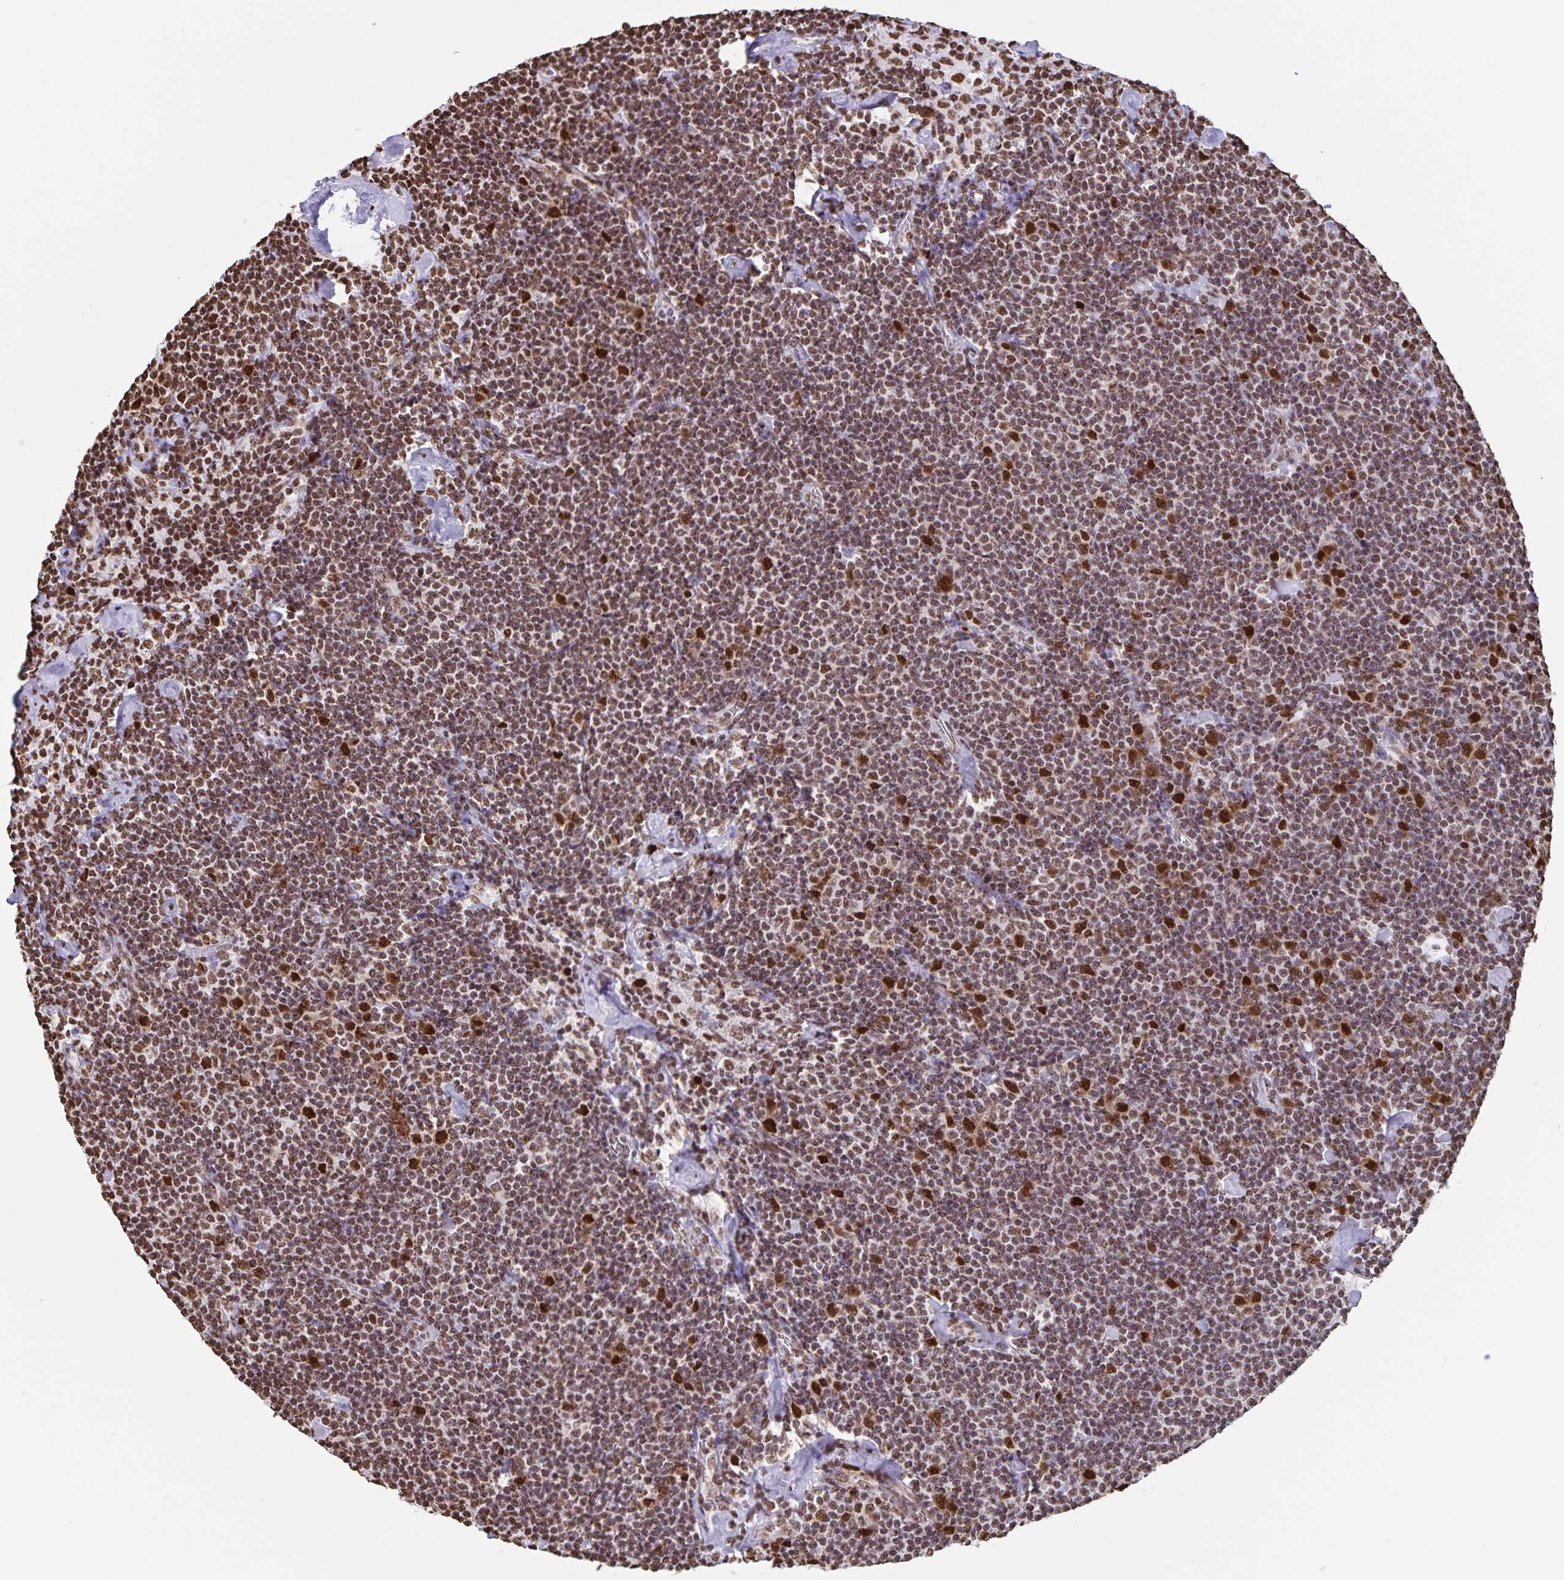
{"staining": {"intensity": "moderate", "quantity": ">75%", "location": "nuclear"}, "tissue": "lymphoma", "cell_type": "Tumor cells", "image_type": "cancer", "snomed": [{"axis": "morphology", "description": "Malignant lymphoma, non-Hodgkin's type, Low grade"}, {"axis": "topography", "description": "Lymph node"}], "caption": "Moderate nuclear protein staining is present in approximately >75% of tumor cells in lymphoma. Immunohistochemistry stains the protein of interest in brown and the nuclei are stained blue.", "gene": "DUT", "patient": {"sex": "male", "age": 81}}